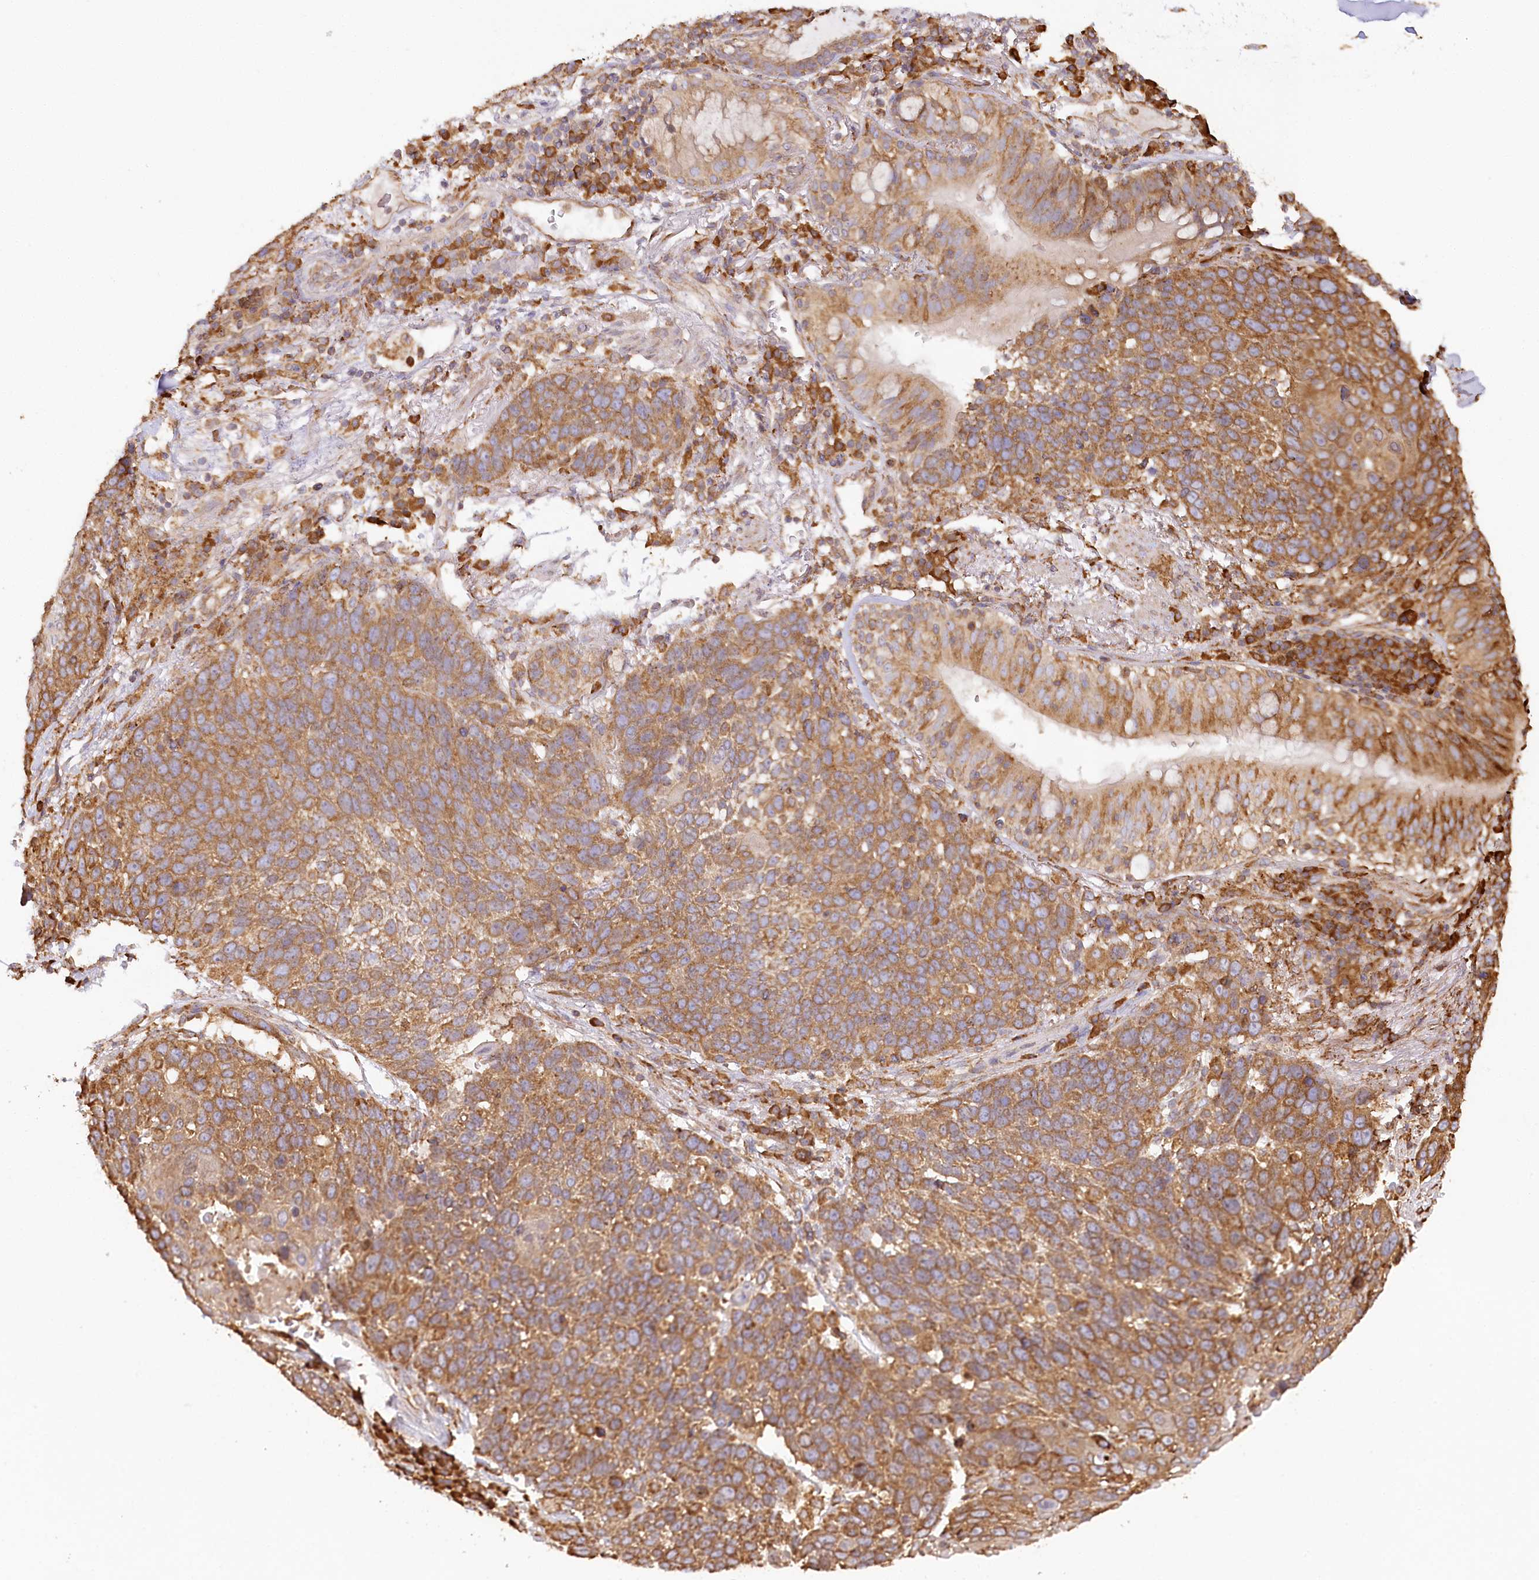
{"staining": {"intensity": "moderate", "quantity": ">75%", "location": "cytoplasmic/membranous"}, "tissue": "lung cancer", "cell_type": "Tumor cells", "image_type": "cancer", "snomed": [{"axis": "morphology", "description": "Squamous cell carcinoma, NOS"}, {"axis": "topography", "description": "Lung"}], "caption": "Lung squamous cell carcinoma was stained to show a protein in brown. There is medium levels of moderate cytoplasmic/membranous staining in approximately >75% of tumor cells.", "gene": "ACAP2", "patient": {"sex": "male", "age": 66}}